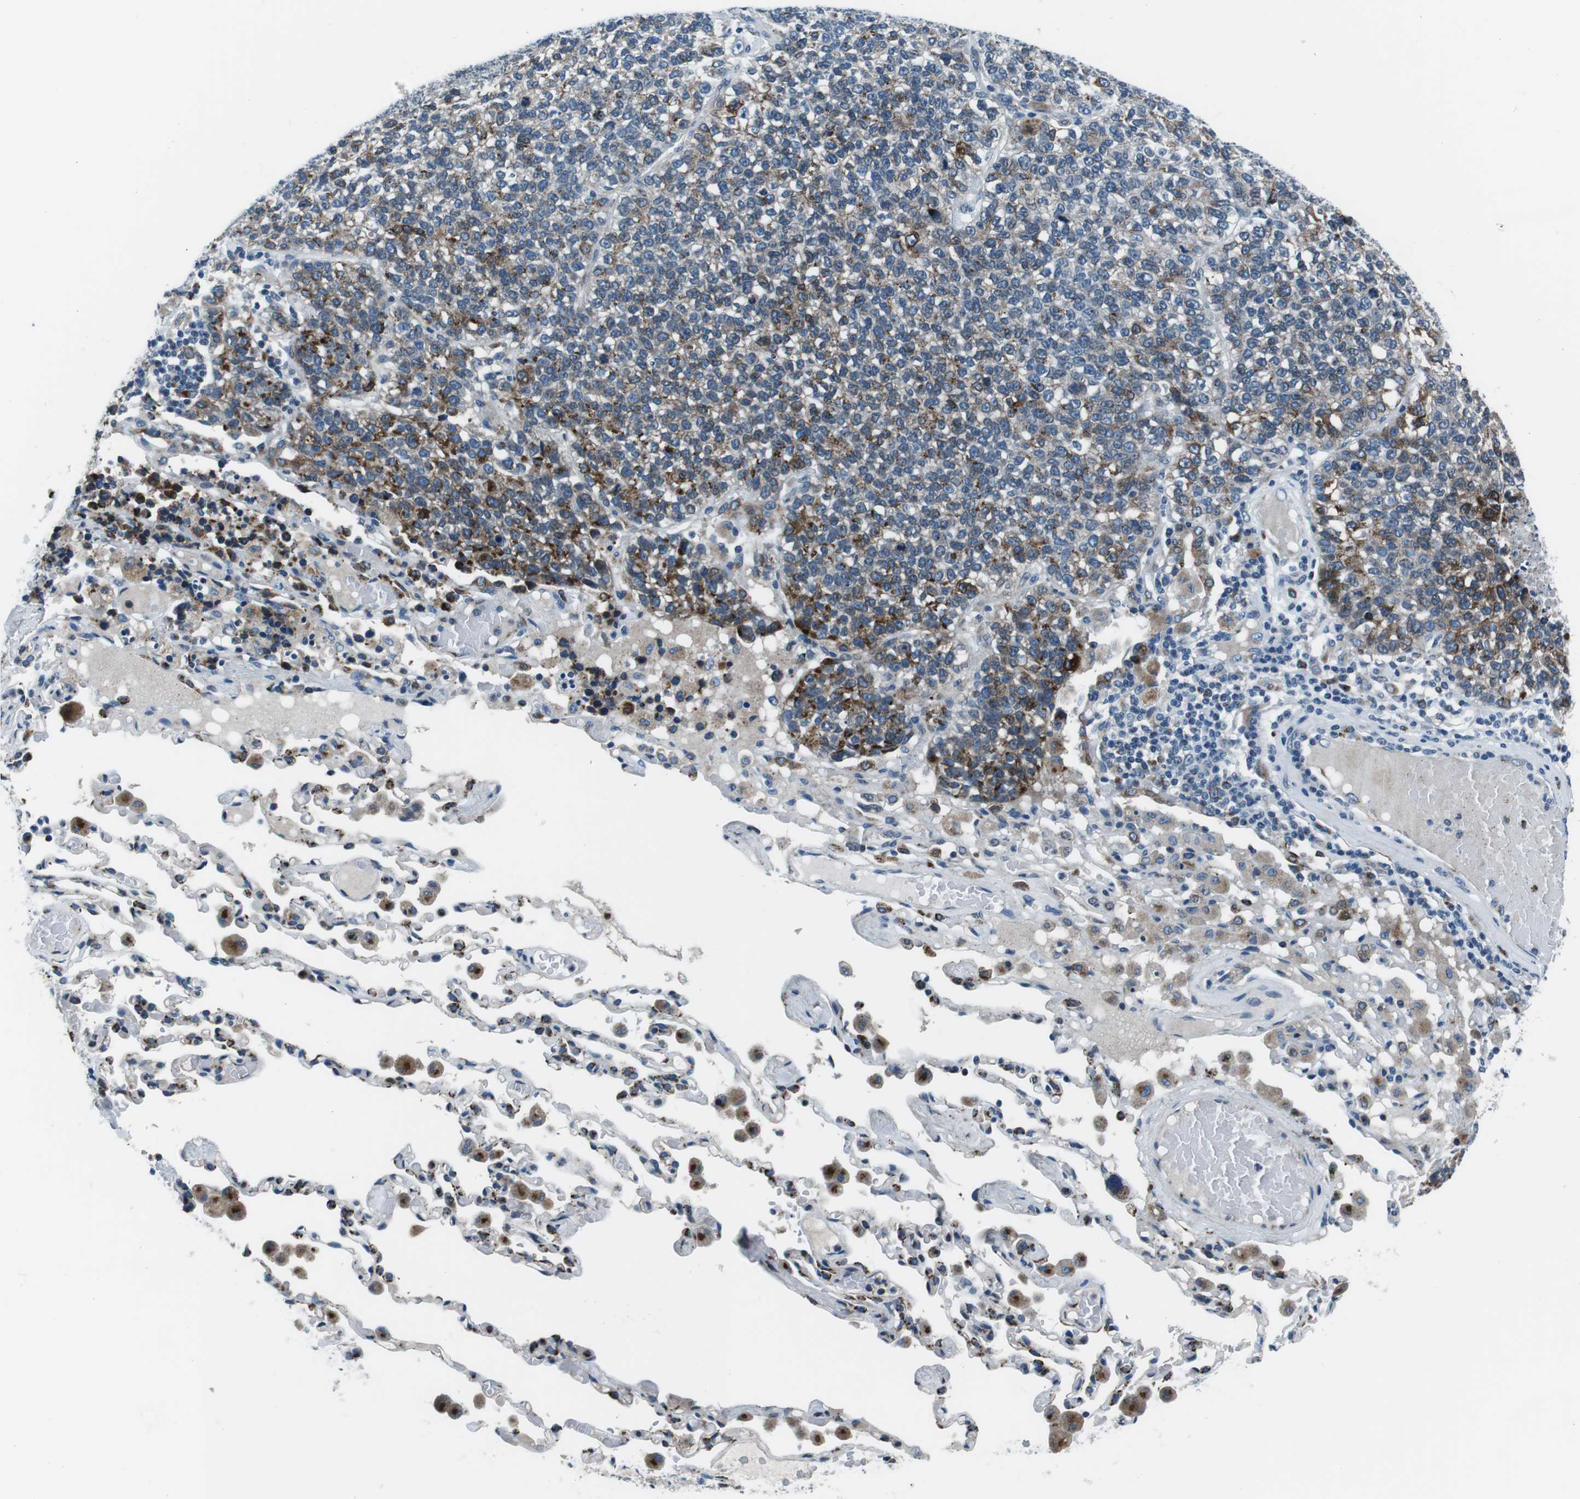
{"staining": {"intensity": "weak", "quantity": ">75%", "location": "cytoplasmic/membranous"}, "tissue": "lung cancer", "cell_type": "Tumor cells", "image_type": "cancer", "snomed": [{"axis": "morphology", "description": "Adenocarcinoma, NOS"}, {"axis": "topography", "description": "Lung"}], "caption": "Human adenocarcinoma (lung) stained with a brown dye demonstrates weak cytoplasmic/membranous positive staining in about >75% of tumor cells.", "gene": "NUCB2", "patient": {"sex": "male", "age": 49}}